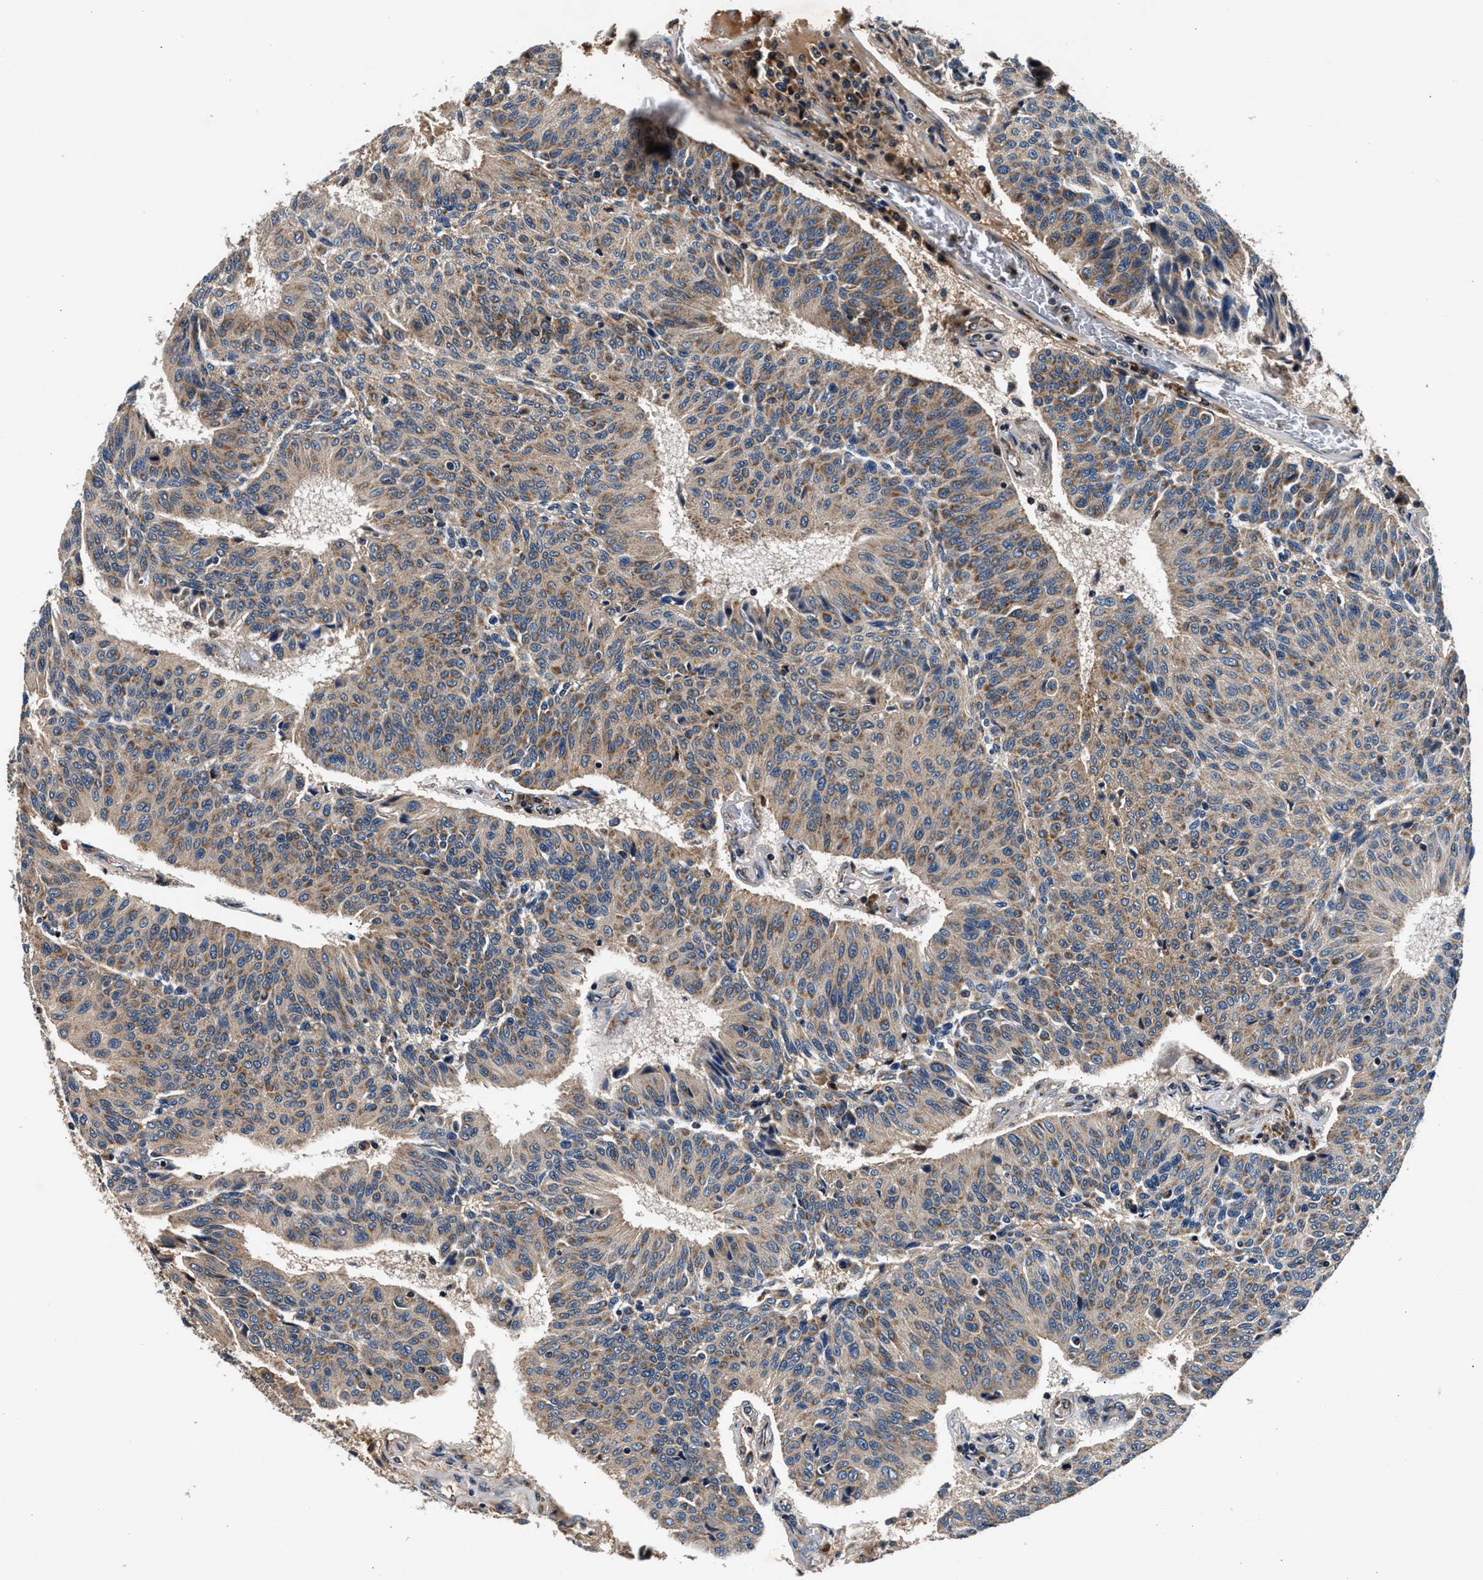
{"staining": {"intensity": "moderate", "quantity": ">75%", "location": "cytoplasmic/membranous"}, "tissue": "urothelial cancer", "cell_type": "Tumor cells", "image_type": "cancer", "snomed": [{"axis": "morphology", "description": "Urothelial carcinoma, High grade"}, {"axis": "topography", "description": "Urinary bladder"}], "caption": "IHC histopathology image of neoplastic tissue: human urothelial cancer stained using immunohistochemistry (IHC) reveals medium levels of moderate protein expression localized specifically in the cytoplasmic/membranous of tumor cells, appearing as a cytoplasmic/membranous brown color.", "gene": "IMMT", "patient": {"sex": "male", "age": 66}}